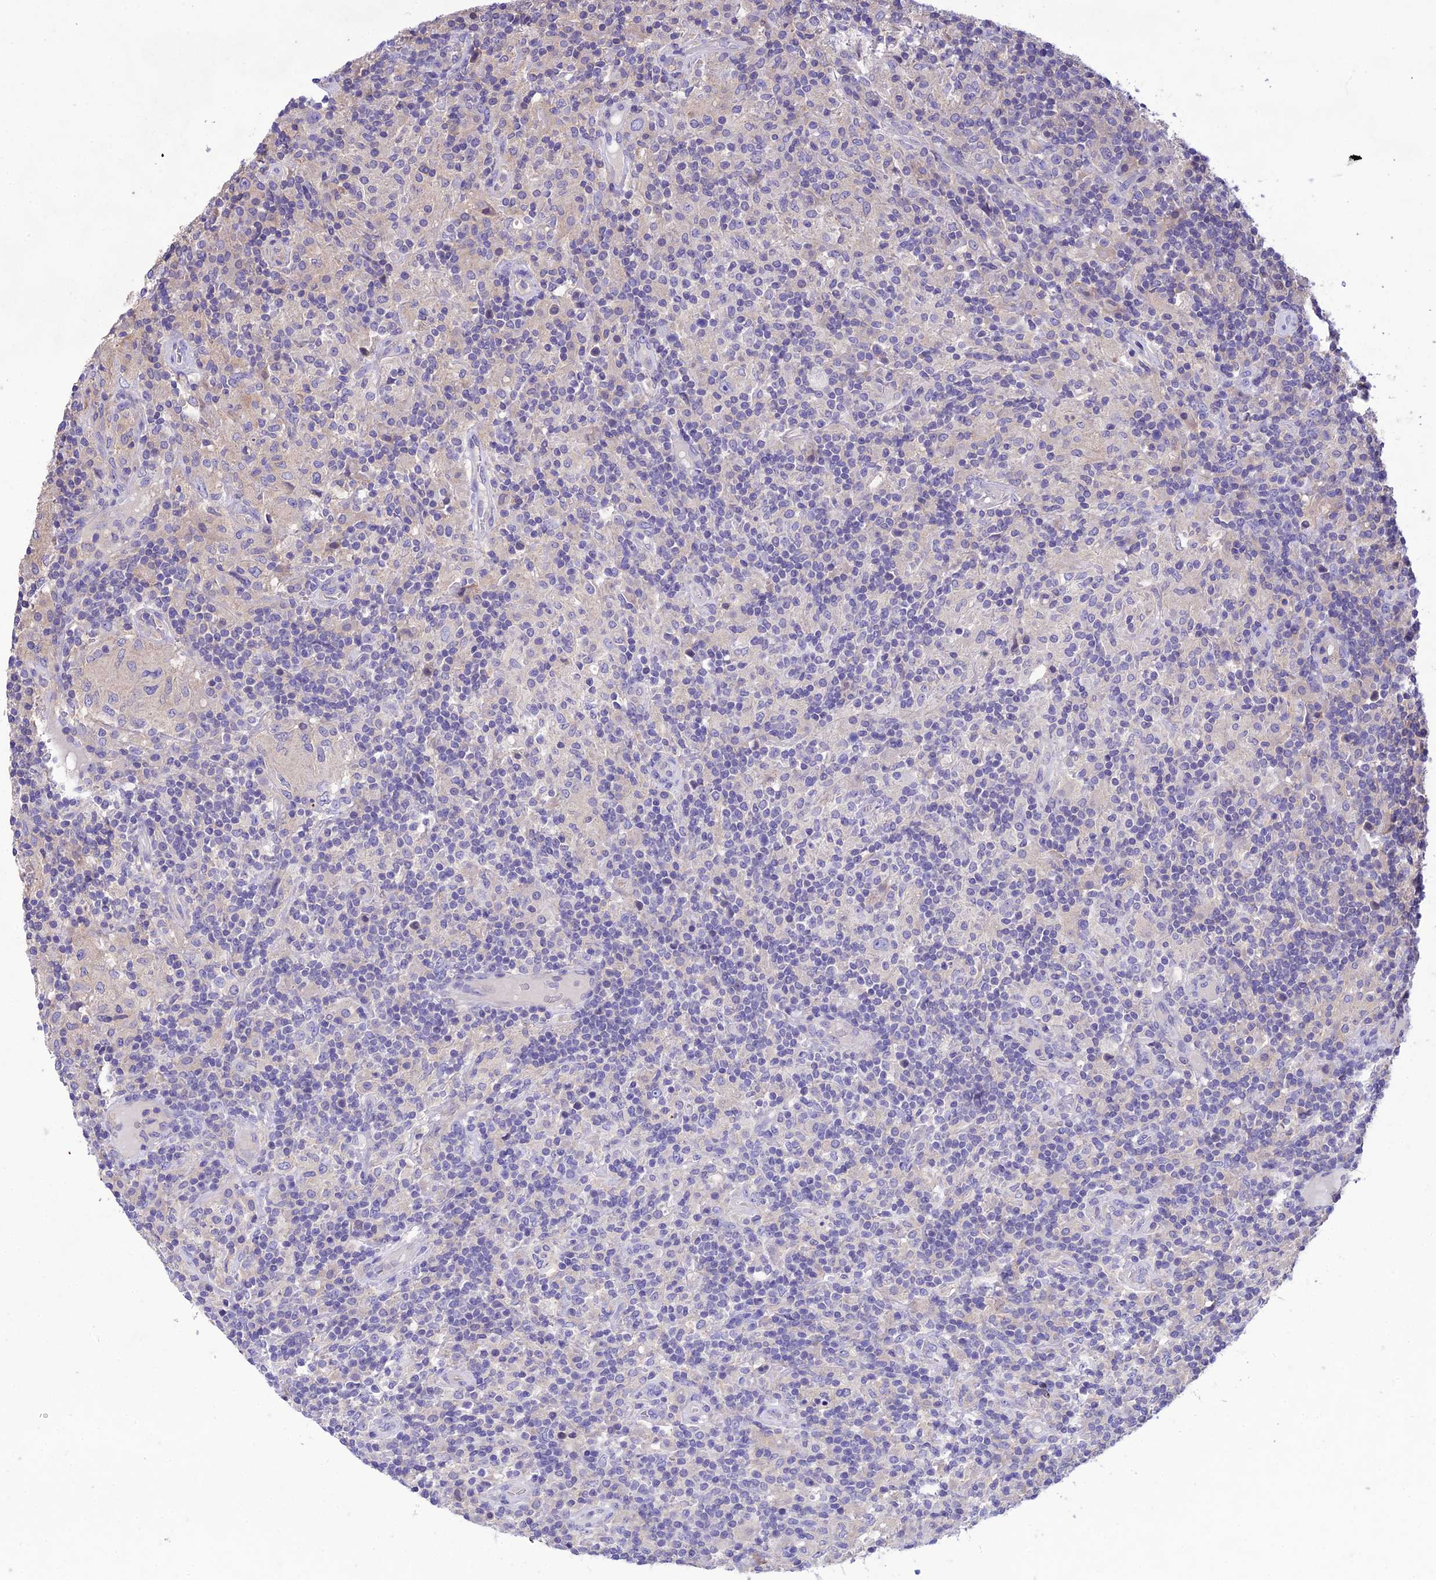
{"staining": {"intensity": "negative", "quantity": "none", "location": "none"}, "tissue": "lymphoma", "cell_type": "Tumor cells", "image_type": "cancer", "snomed": [{"axis": "morphology", "description": "Hodgkin's disease, NOS"}, {"axis": "topography", "description": "Lymph node"}], "caption": "DAB (3,3'-diaminobenzidine) immunohistochemical staining of Hodgkin's disease reveals no significant expression in tumor cells.", "gene": "SNX24", "patient": {"sex": "male", "age": 70}}